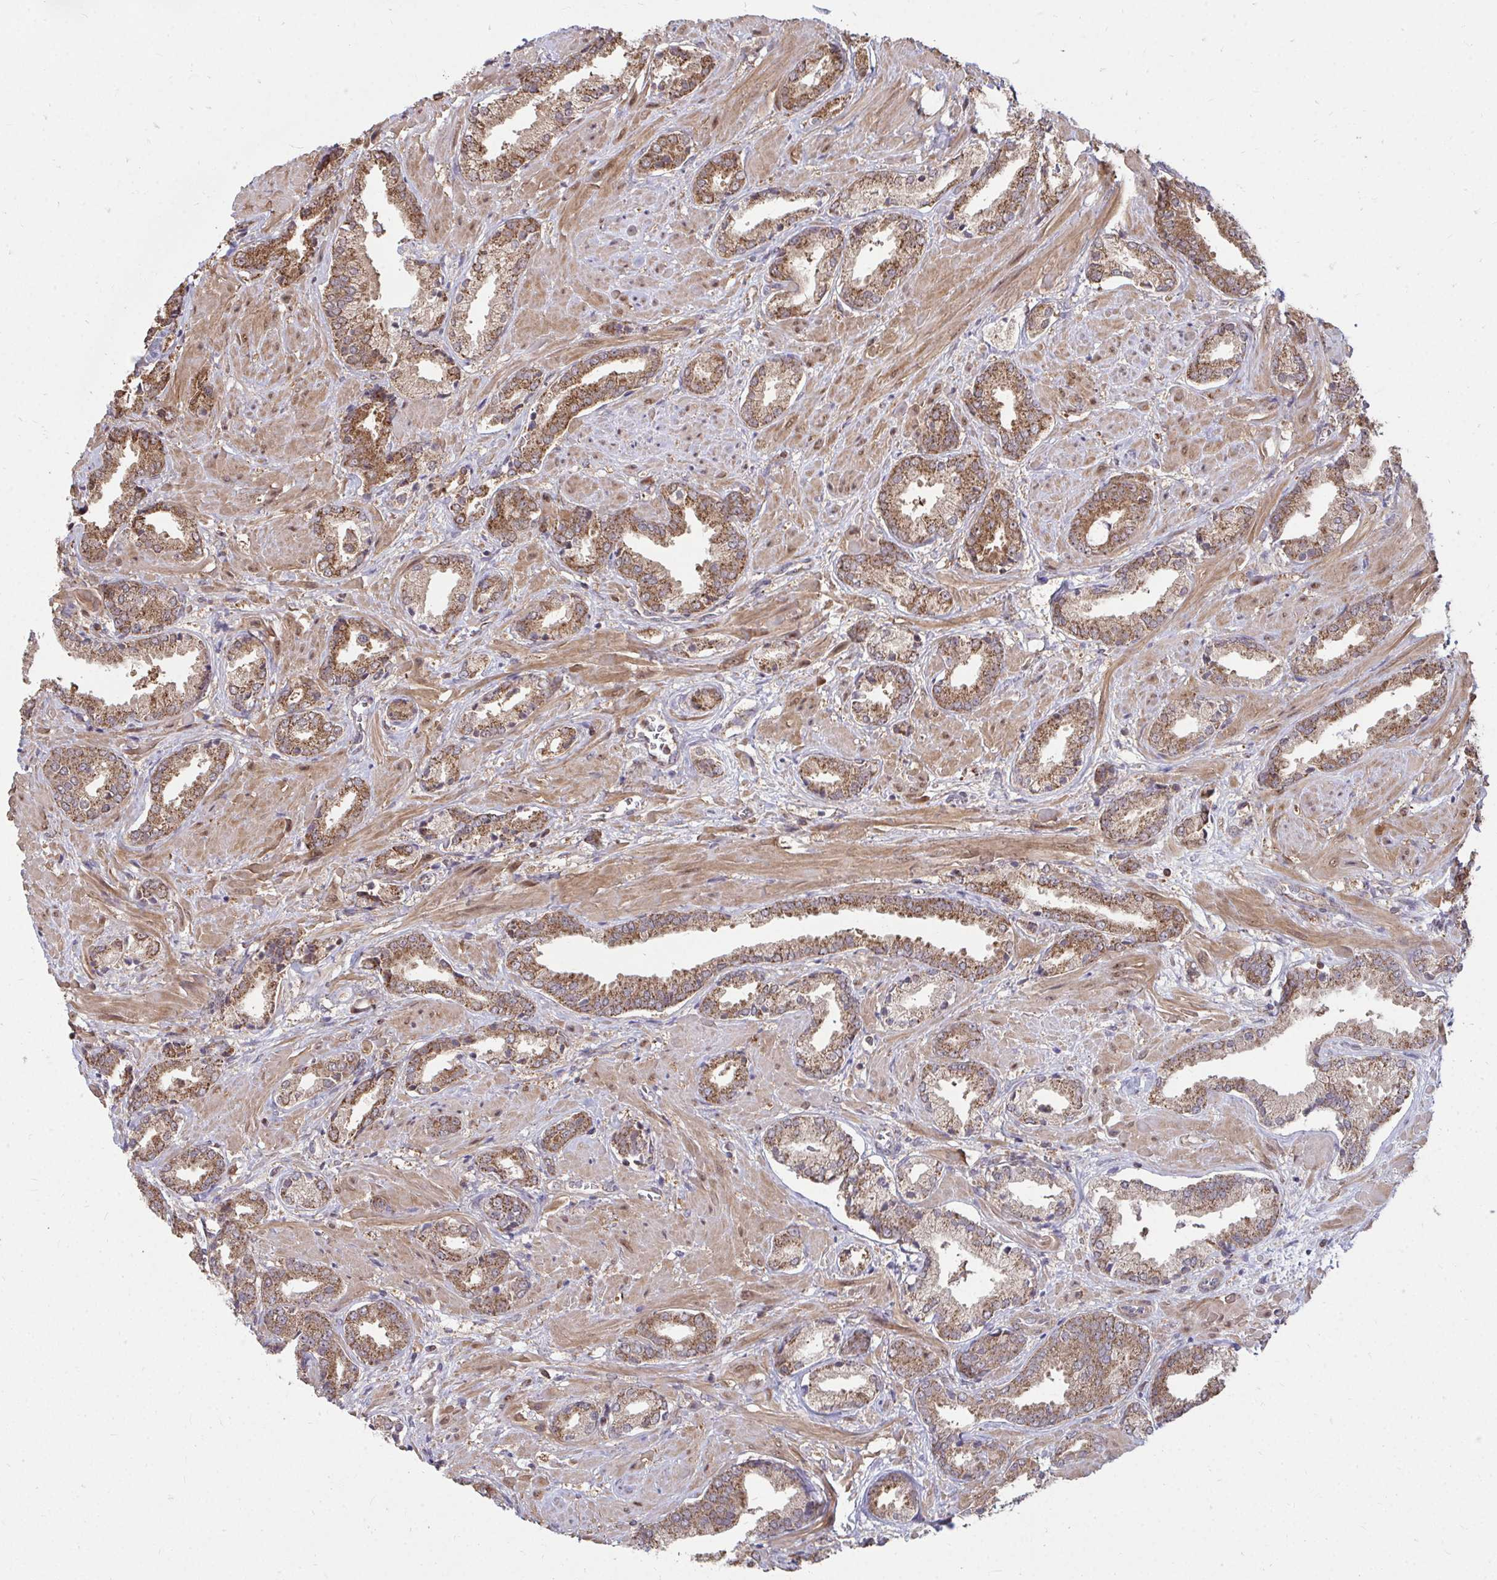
{"staining": {"intensity": "moderate", "quantity": ">75%", "location": "cytoplasmic/membranous"}, "tissue": "prostate cancer", "cell_type": "Tumor cells", "image_type": "cancer", "snomed": [{"axis": "morphology", "description": "Adenocarcinoma, High grade"}, {"axis": "topography", "description": "Prostate"}], "caption": "Immunohistochemical staining of human prostate cancer (high-grade adenocarcinoma) demonstrates medium levels of moderate cytoplasmic/membranous protein expression in about >75% of tumor cells.", "gene": "DNAJA2", "patient": {"sex": "male", "age": 56}}